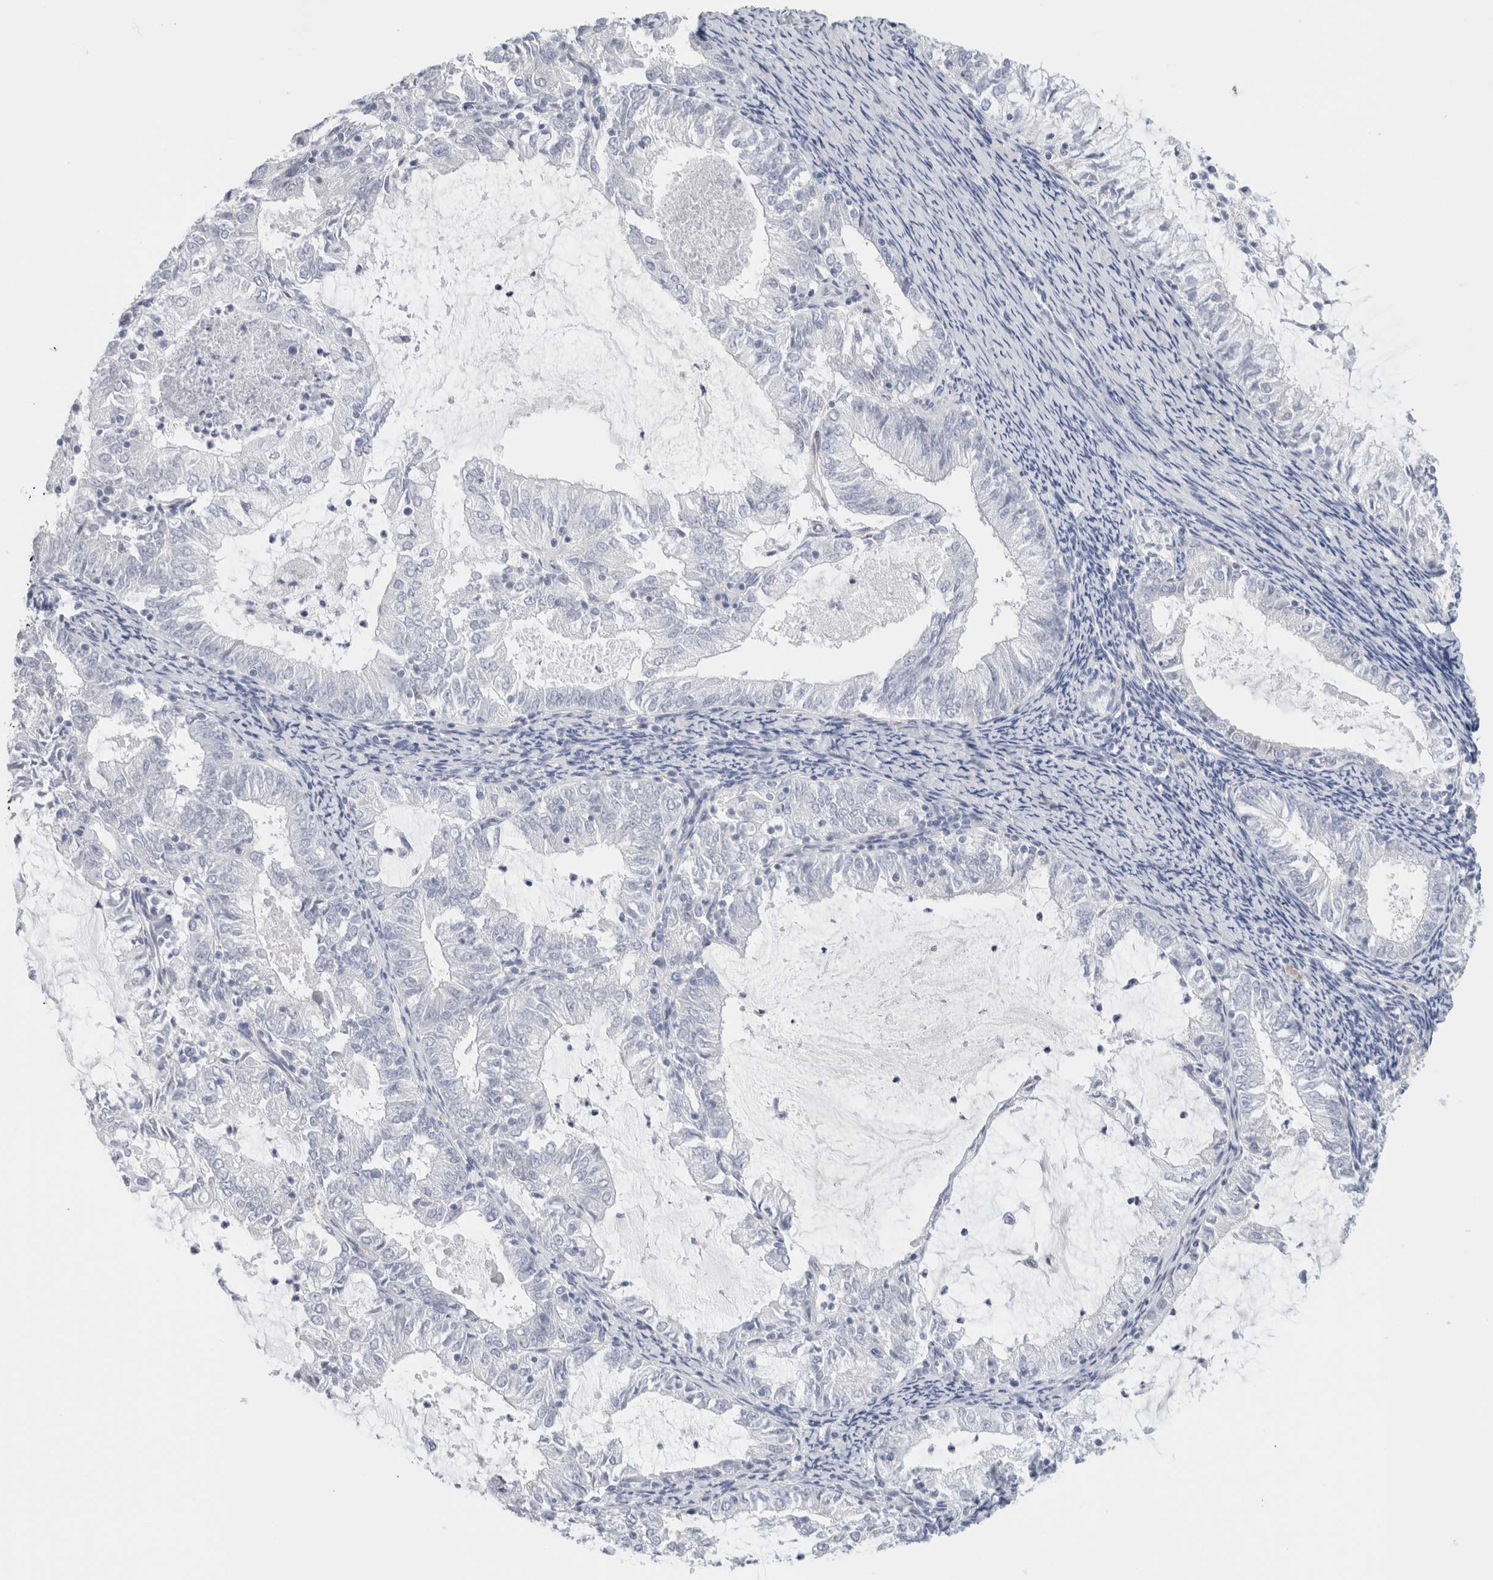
{"staining": {"intensity": "negative", "quantity": "none", "location": "none"}, "tissue": "endometrial cancer", "cell_type": "Tumor cells", "image_type": "cancer", "snomed": [{"axis": "morphology", "description": "Adenocarcinoma, NOS"}, {"axis": "topography", "description": "Endometrium"}], "caption": "The photomicrograph displays no significant staining in tumor cells of endometrial cancer.", "gene": "RTN4", "patient": {"sex": "female", "age": 57}}